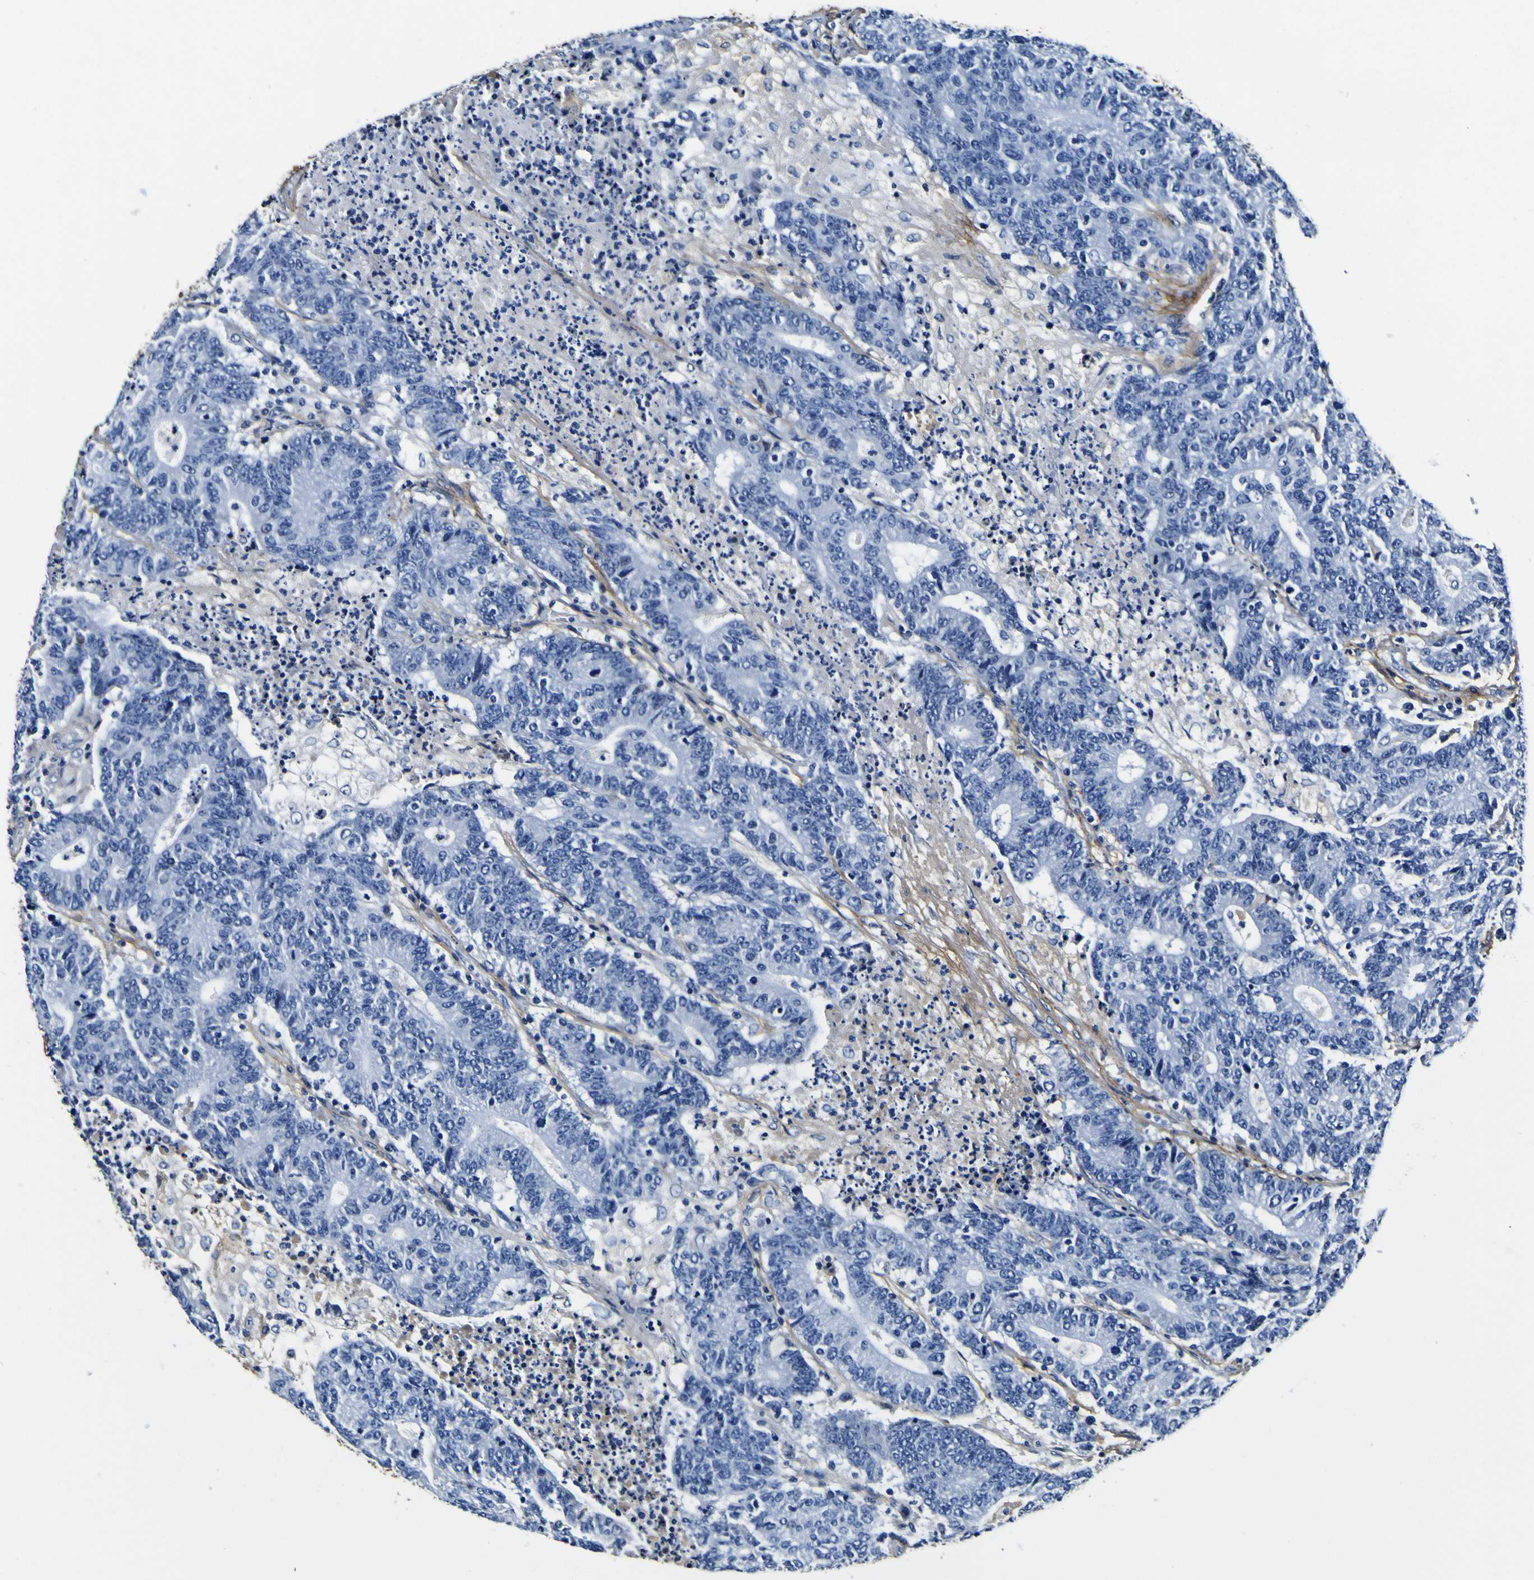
{"staining": {"intensity": "negative", "quantity": "none", "location": "none"}, "tissue": "colorectal cancer", "cell_type": "Tumor cells", "image_type": "cancer", "snomed": [{"axis": "morphology", "description": "Normal tissue, NOS"}, {"axis": "morphology", "description": "Adenocarcinoma, NOS"}, {"axis": "topography", "description": "Colon"}], "caption": "Immunohistochemistry photomicrograph of neoplastic tissue: adenocarcinoma (colorectal) stained with DAB (3,3'-diaminobenzidine) displays no significant protein positivity in tumor cells.", "gene": "POSTN", "patient": {"sex": "female", "age": 75}}